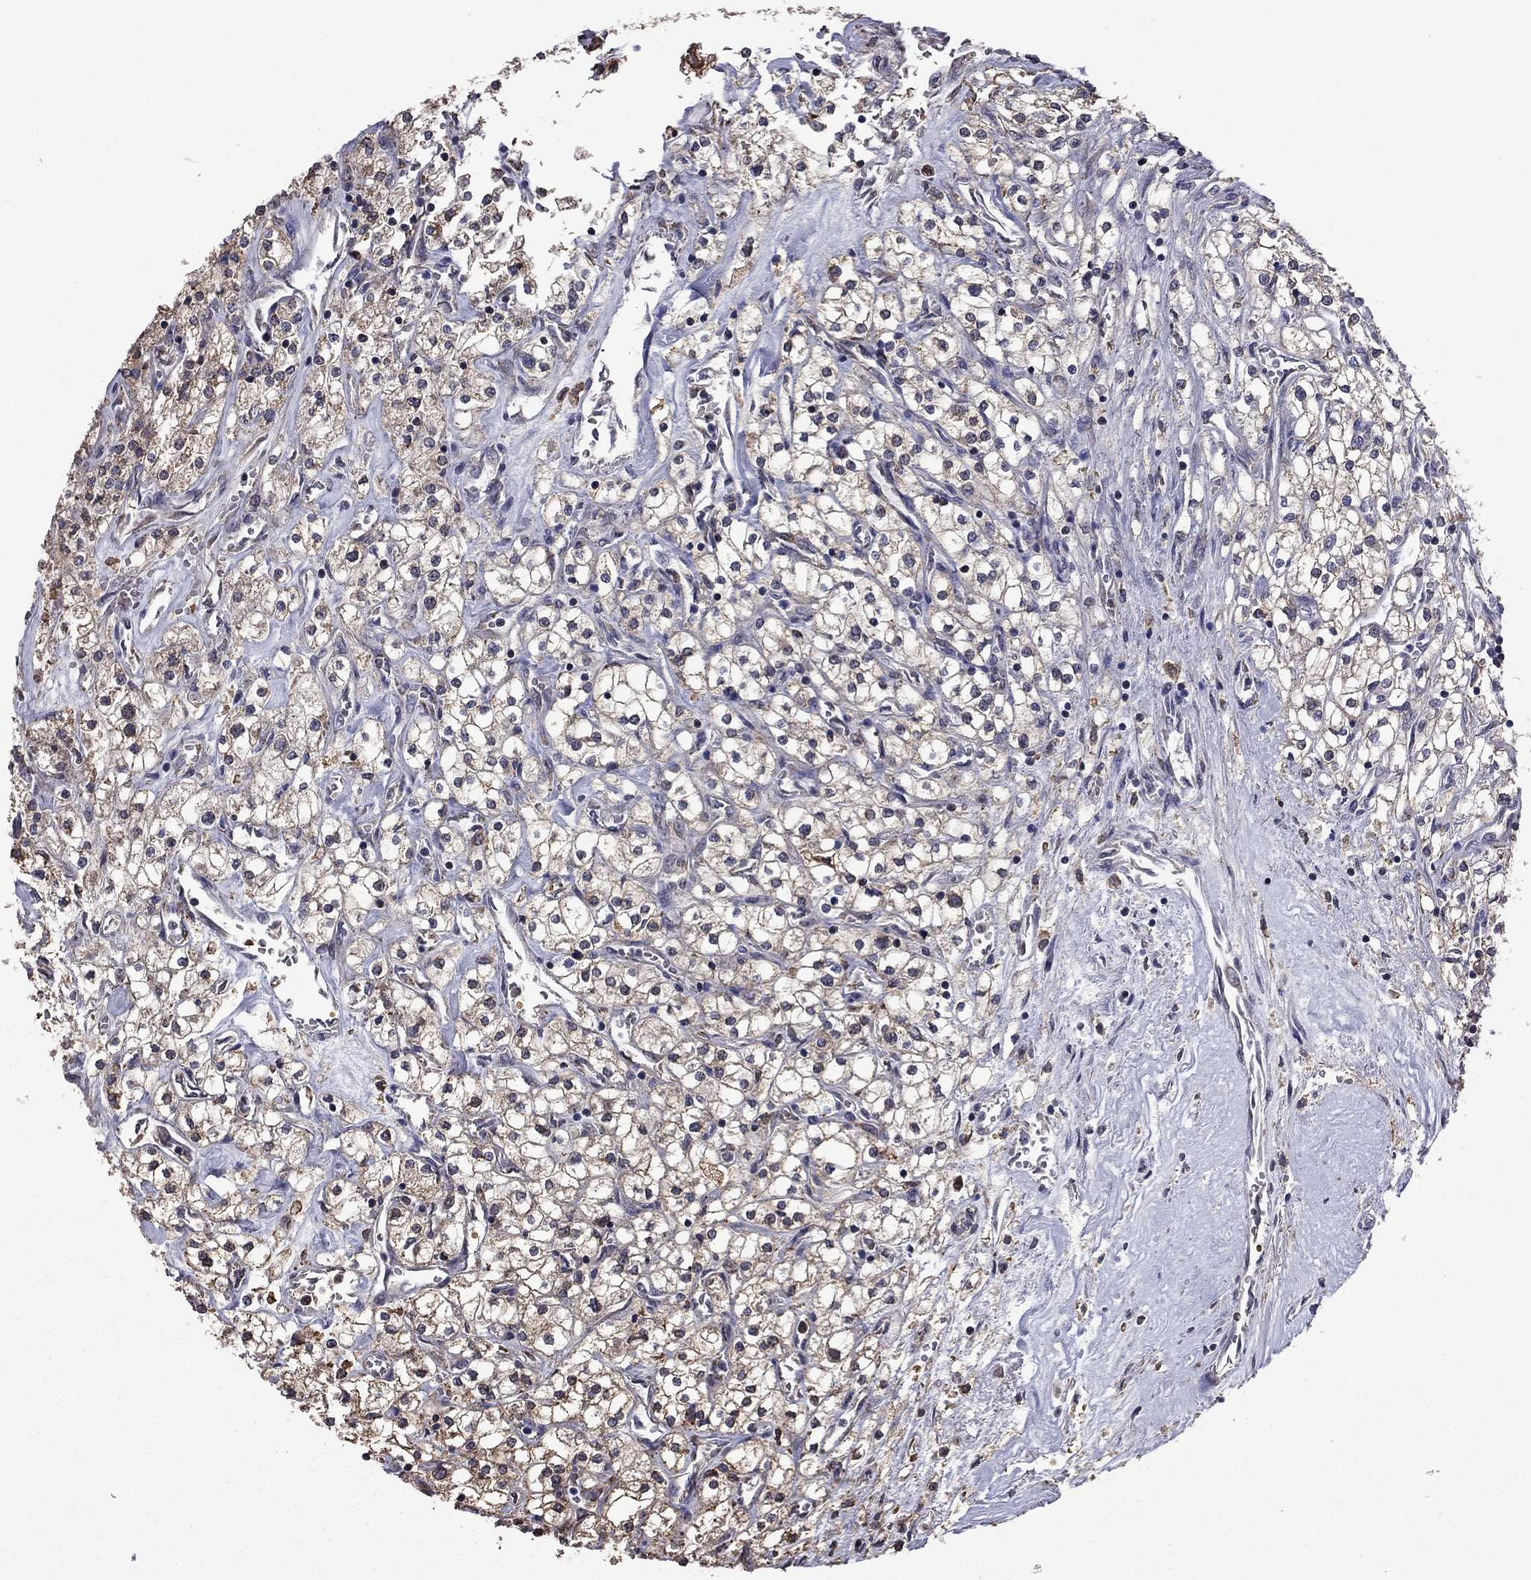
{"staining": {"intensity": "weak", "quantity": "<25%", "location": "cytoplasmic/membranous"}, "tissue": "renal cancer", "cell_type": "Tumor cells", "image_type": "cancer", "snomed": [{"axis": "morphology", "description": "Adenocarcinoma, NOS"}, {"axis": "topography", "description": "Kidney"}], "caption": "There is no significant staining in tumor cells of adenocarcinoma (renal).", "gene": "HSPB2", "patient": {"sex": "male", "age": 80}}